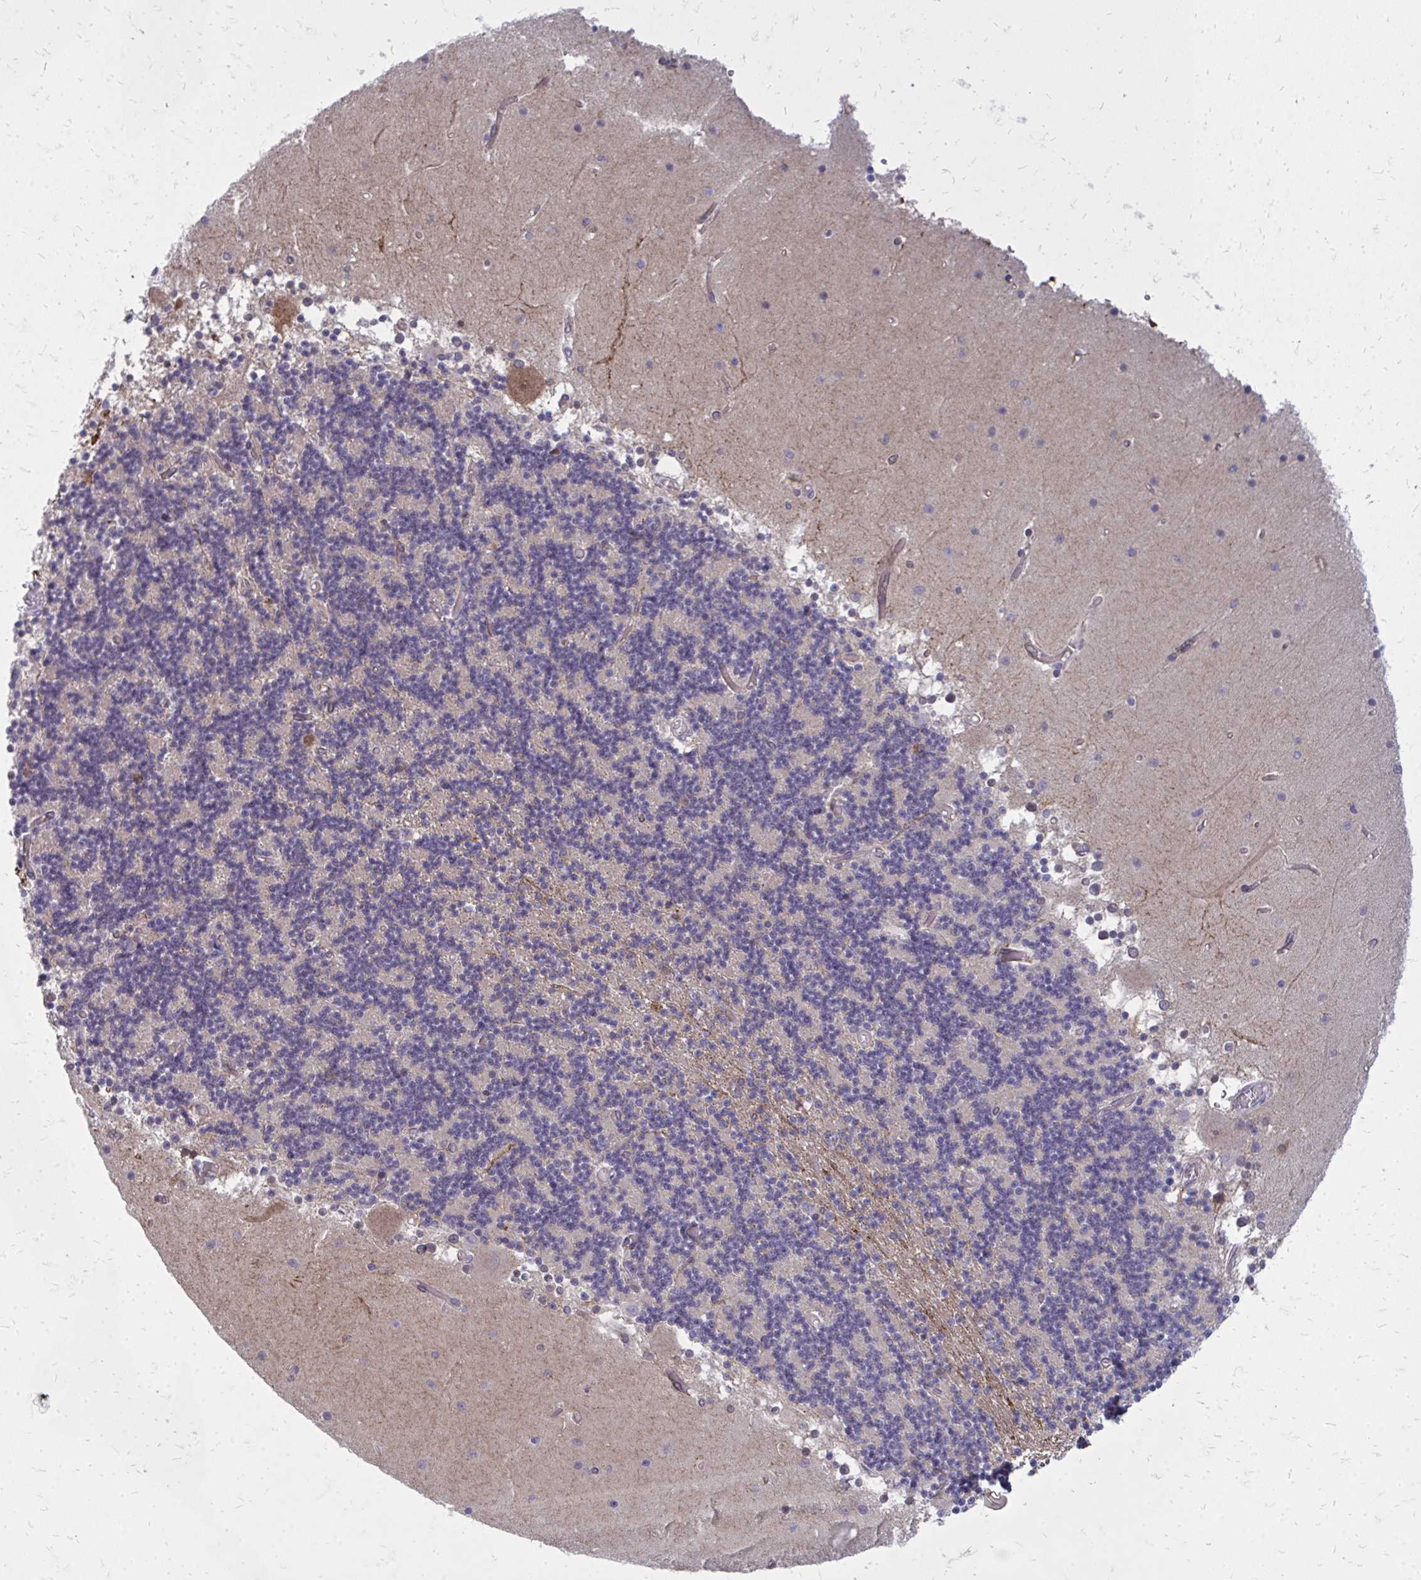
{"staining": {"intensity": "negative", "quantity": "none", "location": "none"}, "tissue": "cerebellum", "cell_type": "Cells in granular layer", "image_type": "normal", "snomed": [{"axis": "morphology", "description": "Normal tissue, NOS"}, {"axis": "topography", "description": "Cerebellum"}], "caption": "This is an IHC photomicrograph of unremarkable cerebellum. There is no staining in cells in granular layer.", "gene": "ACSL5", "patient": {"sex": "female", "age": 28}}